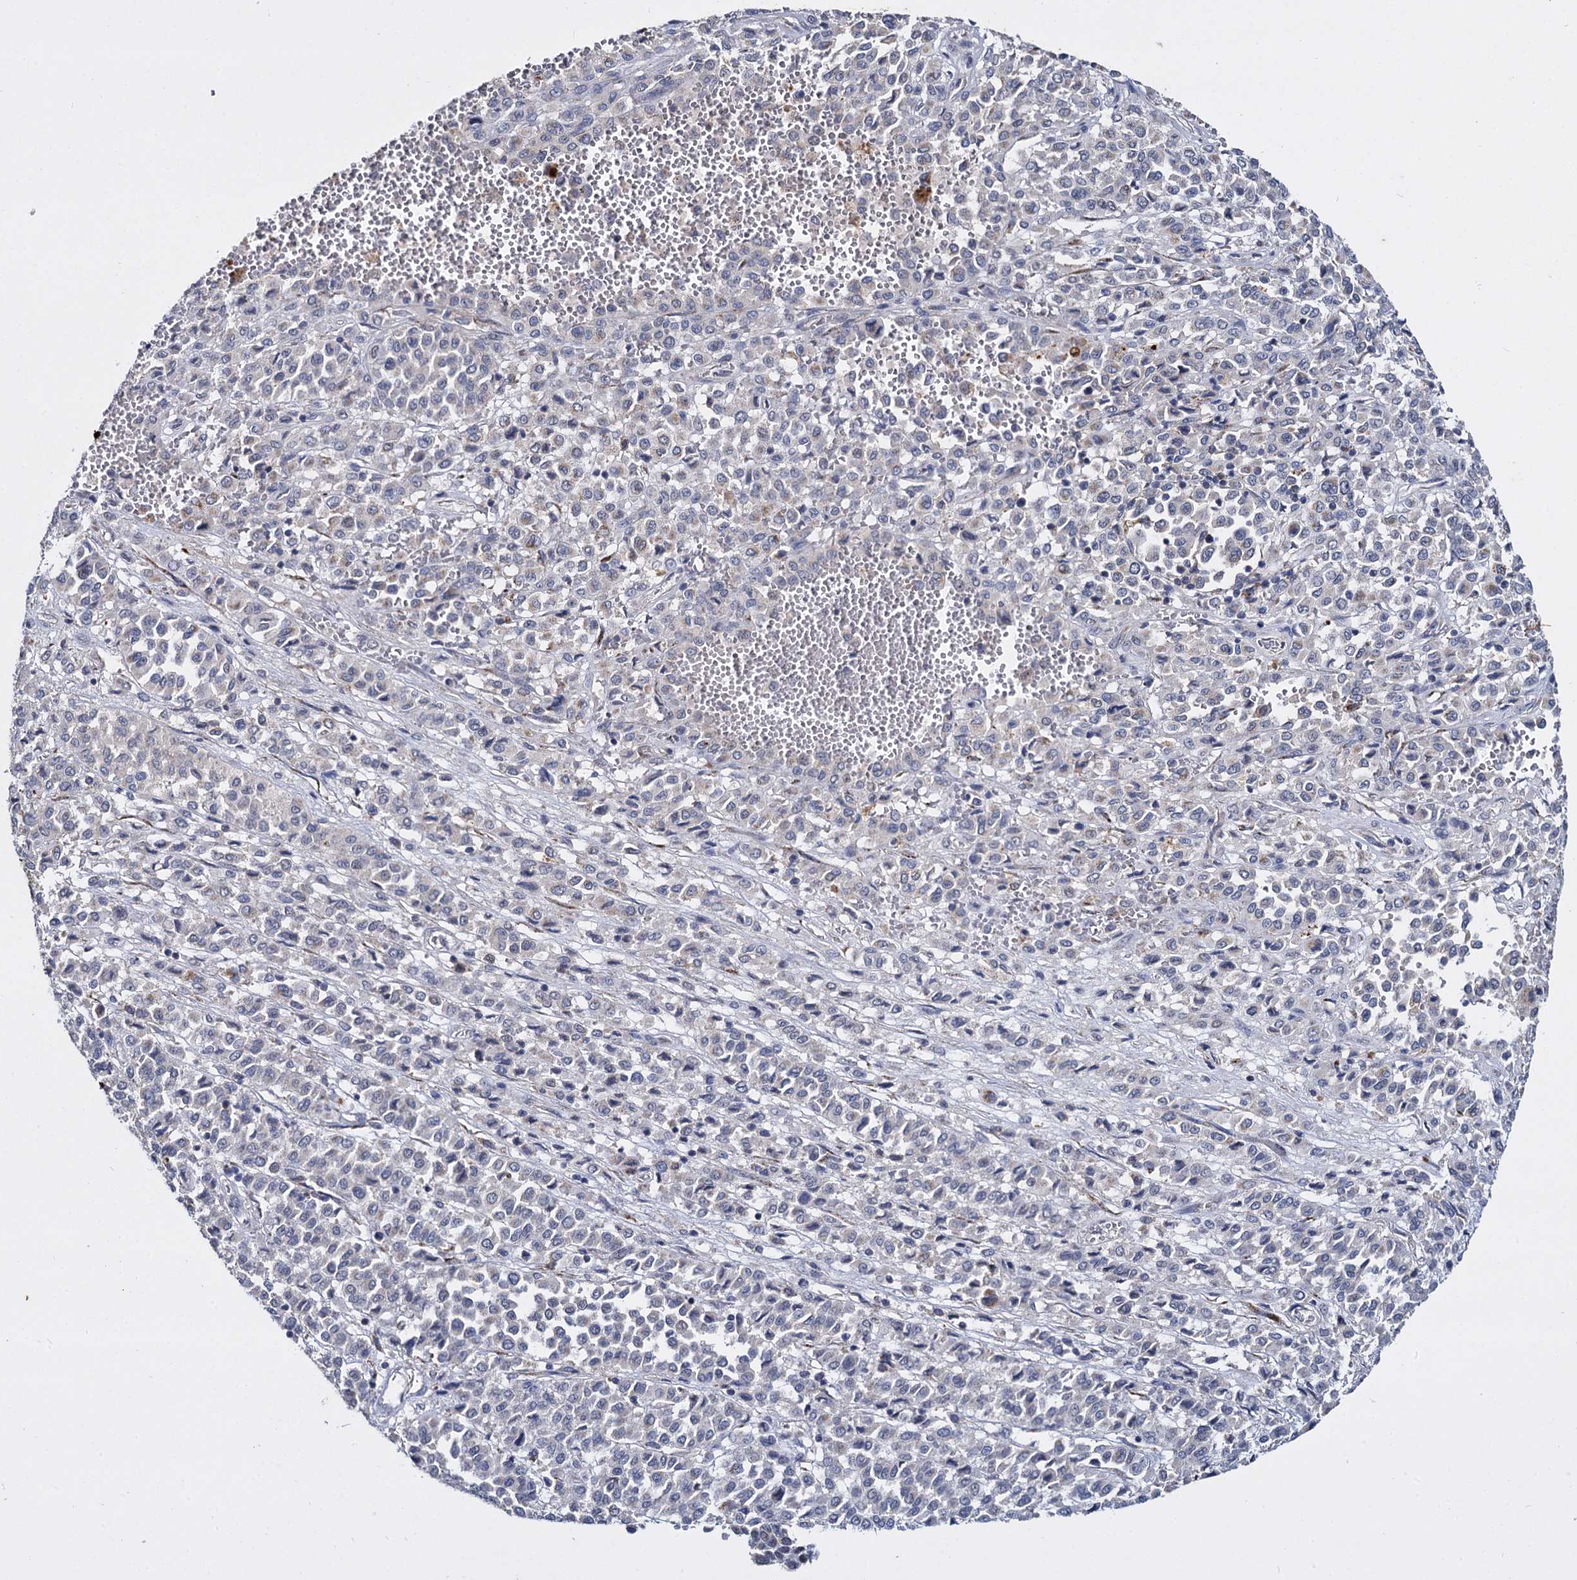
{"staining": {"intensity": "negative", "quantity": "none", "location": "none"}, "tissue": "melanoma", "cell_type": "Tumor cells", "image_type": "cancer", "snomed": [{"axis": "morphology", "description": "Malignant melanoma, Metastatic site"}, {"axis": "topography", "description": "Pancreas"}], "caption": "Tumor cells are negative for brown protein staining in melanoma.", "gene": "RPUSD4", "patient": {"sex": "female", "age": 30}}